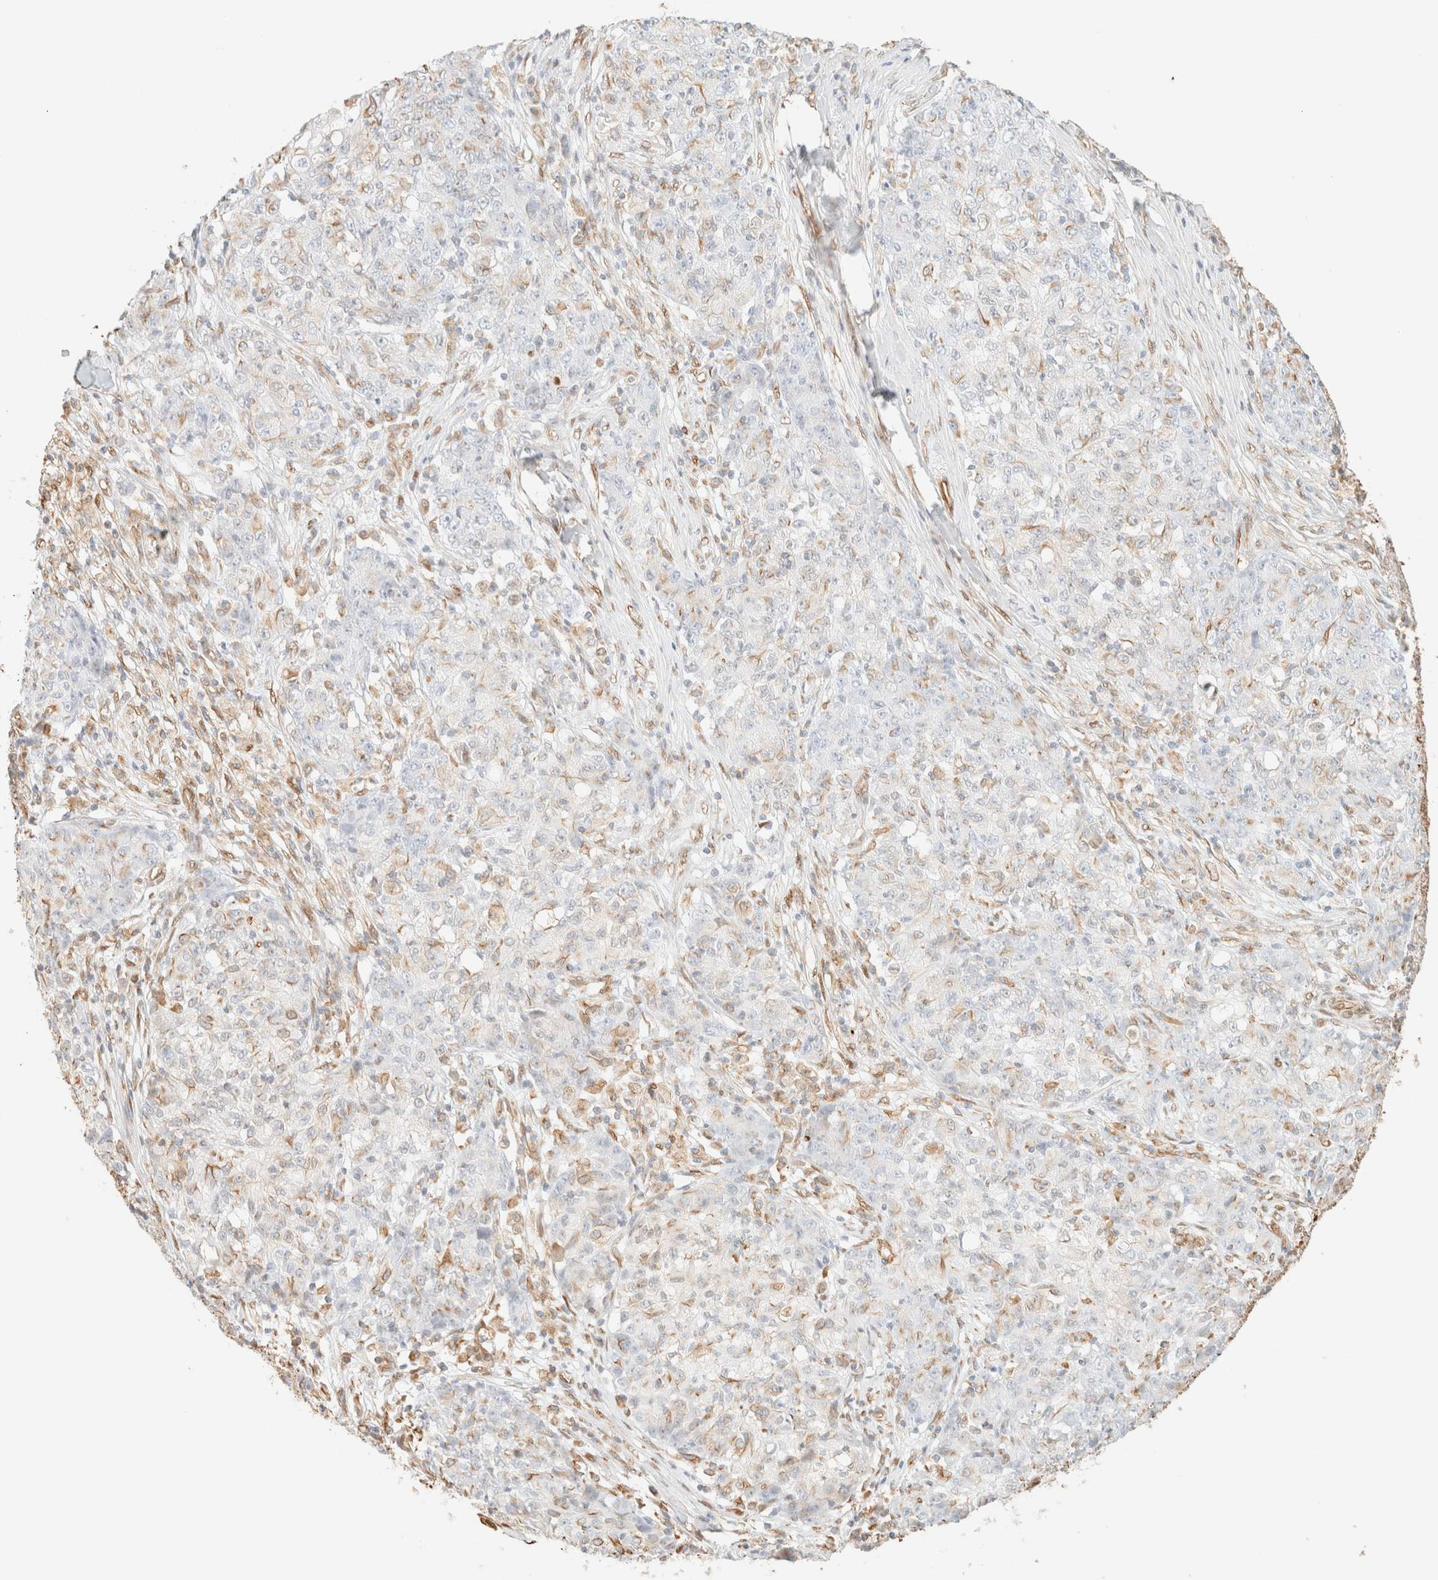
{"staining": {"intensity": "negative", "quantity": "none", "location": "none"}, "tissue": "ovarian cancer", "cell_type": "Tumor cells", "image_type": "cancer", "snomed": [{"axis": "morphology", "description": "Carcinoma, endometroid"}, {"axis": "topography", "description": "Ovary"}], "caption": "High magnification brightfield microscopy of ovarian endometroid carcinoma stained with DAB (brown) and counterstained with hematoxylin (blue): tumor cells show no significant expression. The staining was performed using DAB (3,3'-diaminobenzidine) to visualize the protein expression in brown, while the nuclei were stained in blue with hematoxylin (Magnification: 20x).", "gene": "ZSCAN18", "patient": {"sex": "female", "age": 42}}